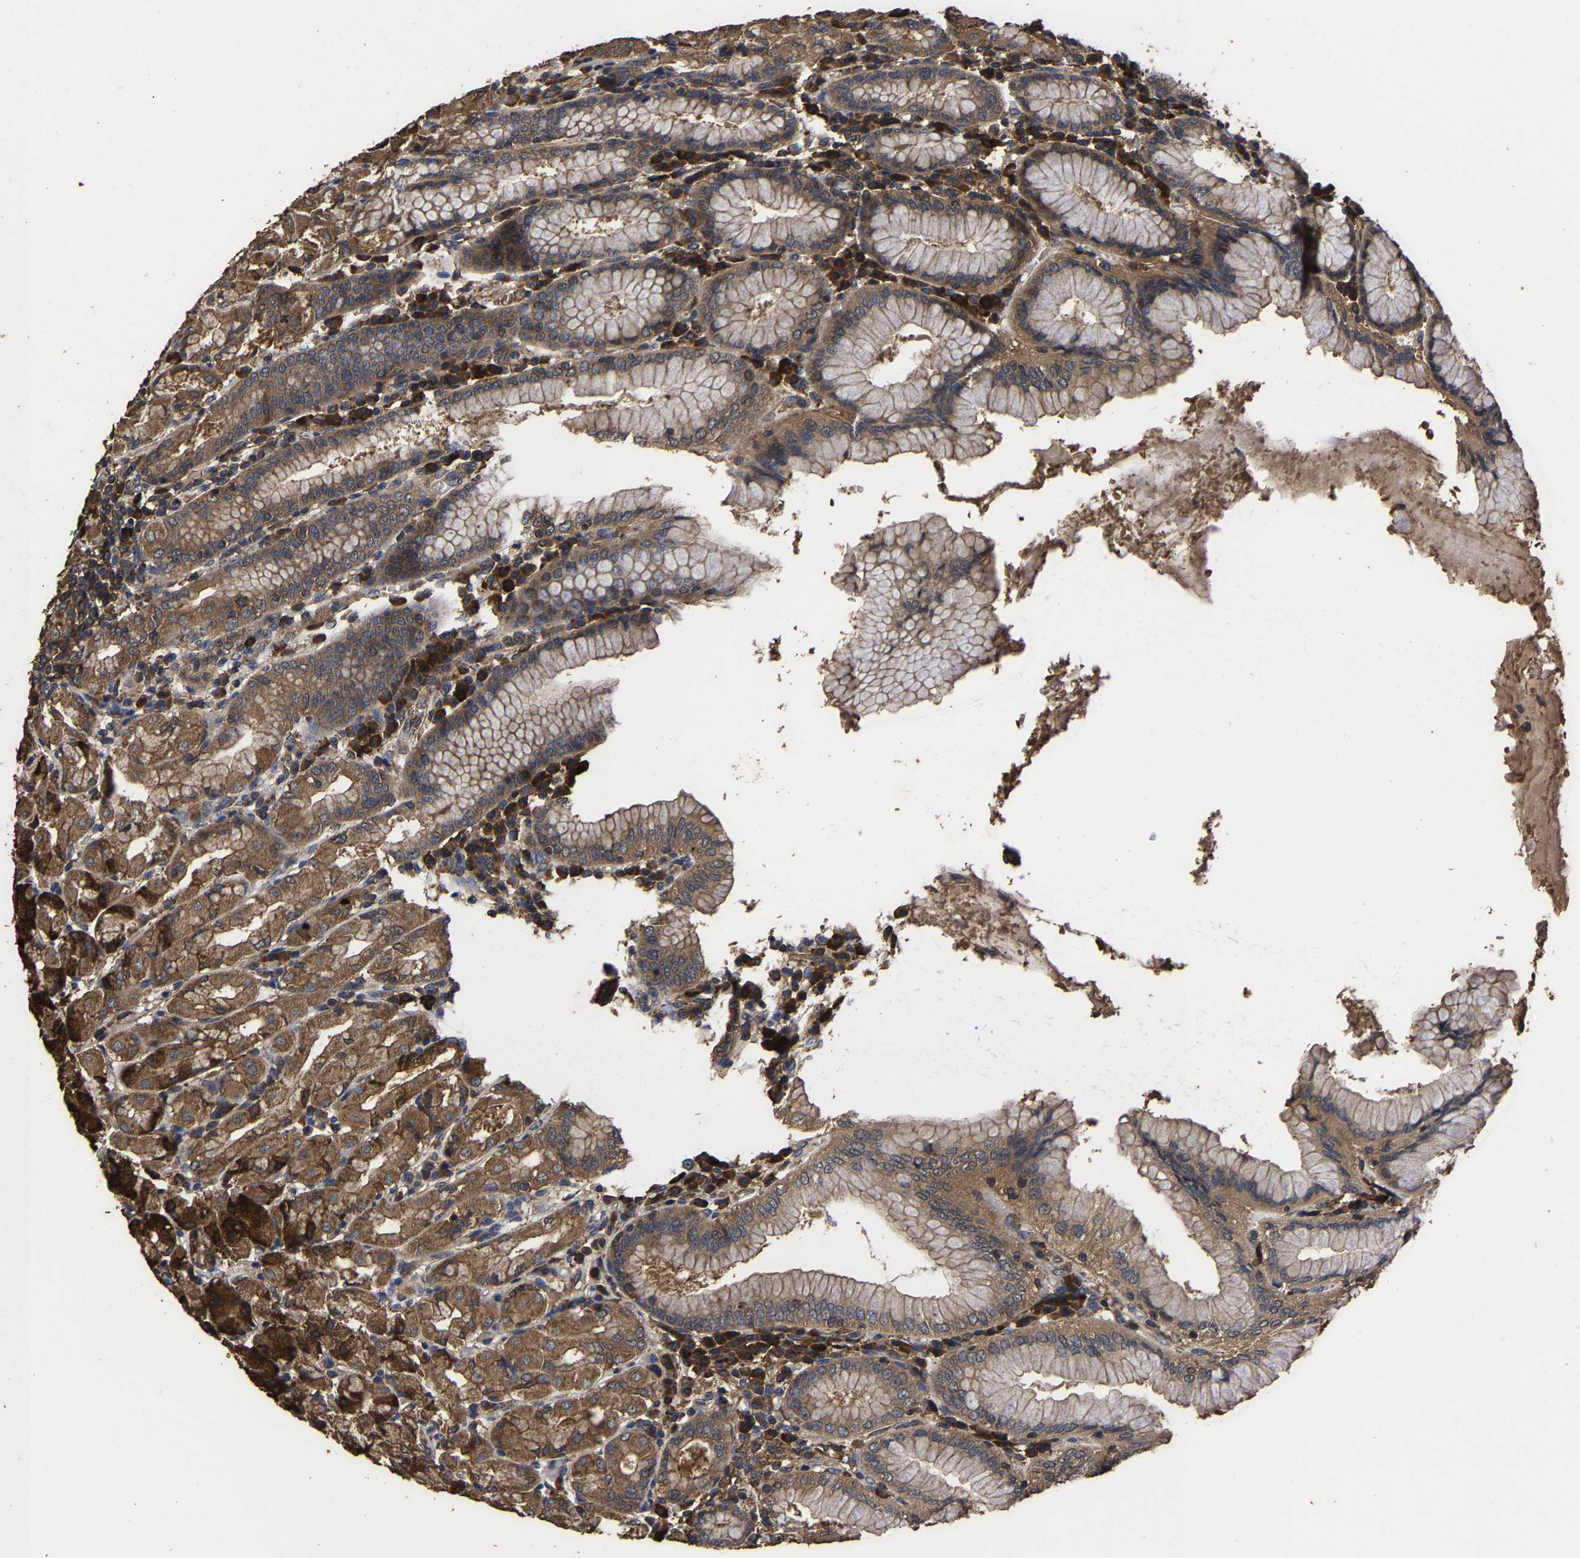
{"staining": {"intensity": "strong", "quantity": ">75%", "location": "cytoplasmic/membranous"}, "tissue": "stomach", "cell_type": "Glandular cells", "image_type": "normal", "snomed": [{"axis": "morphology", "description": "Normal tissue, NOS"}, {"axis": "topography", "description": "Stomach"}, {"axis": "topography", "description": "Stomach, lower"}], "caption": "Glandular cells show high levels of strong cytoplasmic/membranous expression in about >75% of cells in normal human stomach.", "gene": "ITCH", "patient": {"sex": "female", "age": 56}}